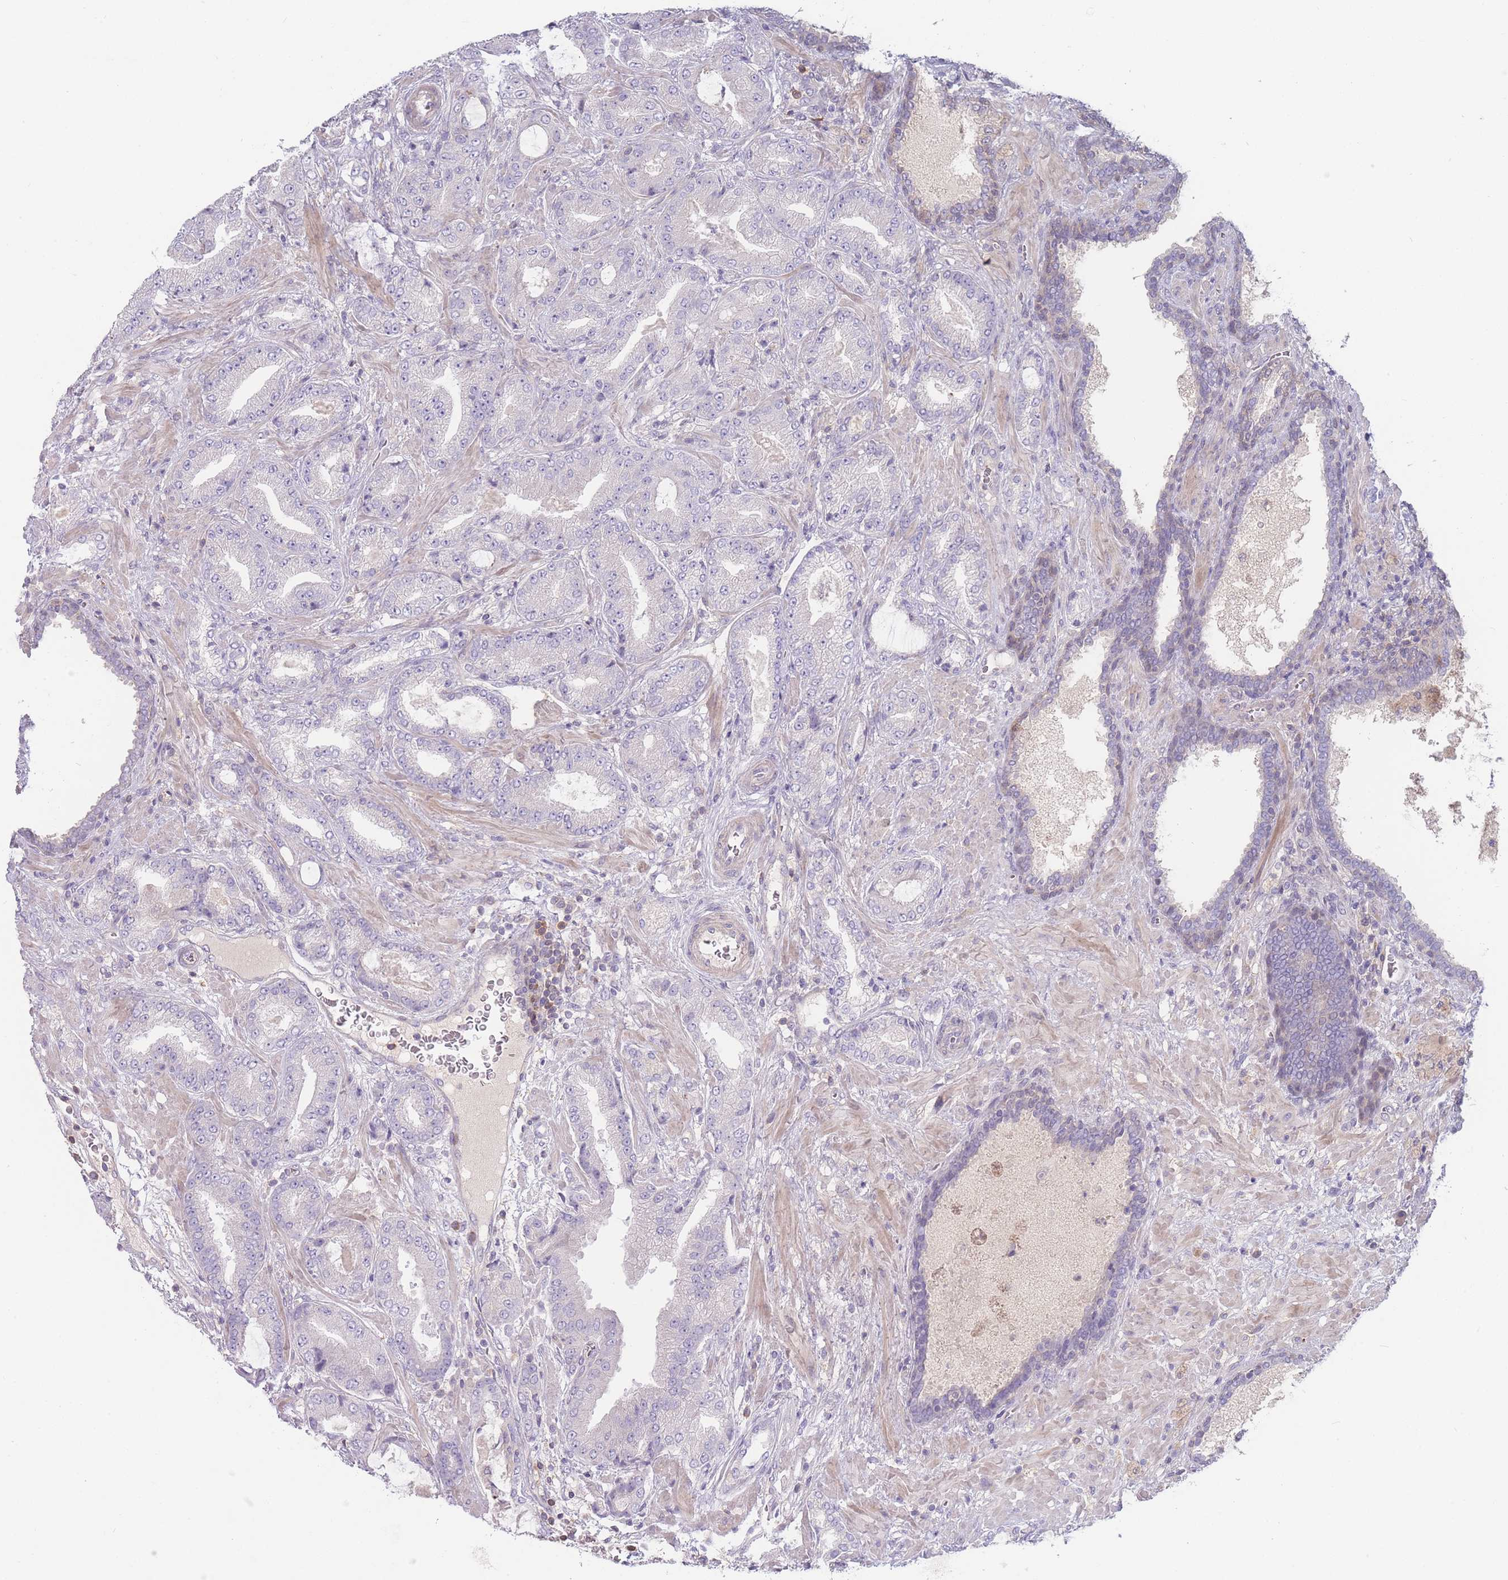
{"staining": {"intensity": "negative", "quantity": "none", "location": "none"}, "tissue": "prostate cancer", "cell_type": "Tumor cells", "image_type": "cancer", "snomed": [{"axis": "morphology", "description": "Adenocarcinoma, High grade"}, {"axis": "topography", "description": "Prostate"}], "caption": "The micrograph reveals no significant expression in tumor cells of adenocarcinoma (high-grade) (prostate).", "gene": "SPHKAP", "patient": {"sex": "male", "age": 68}}